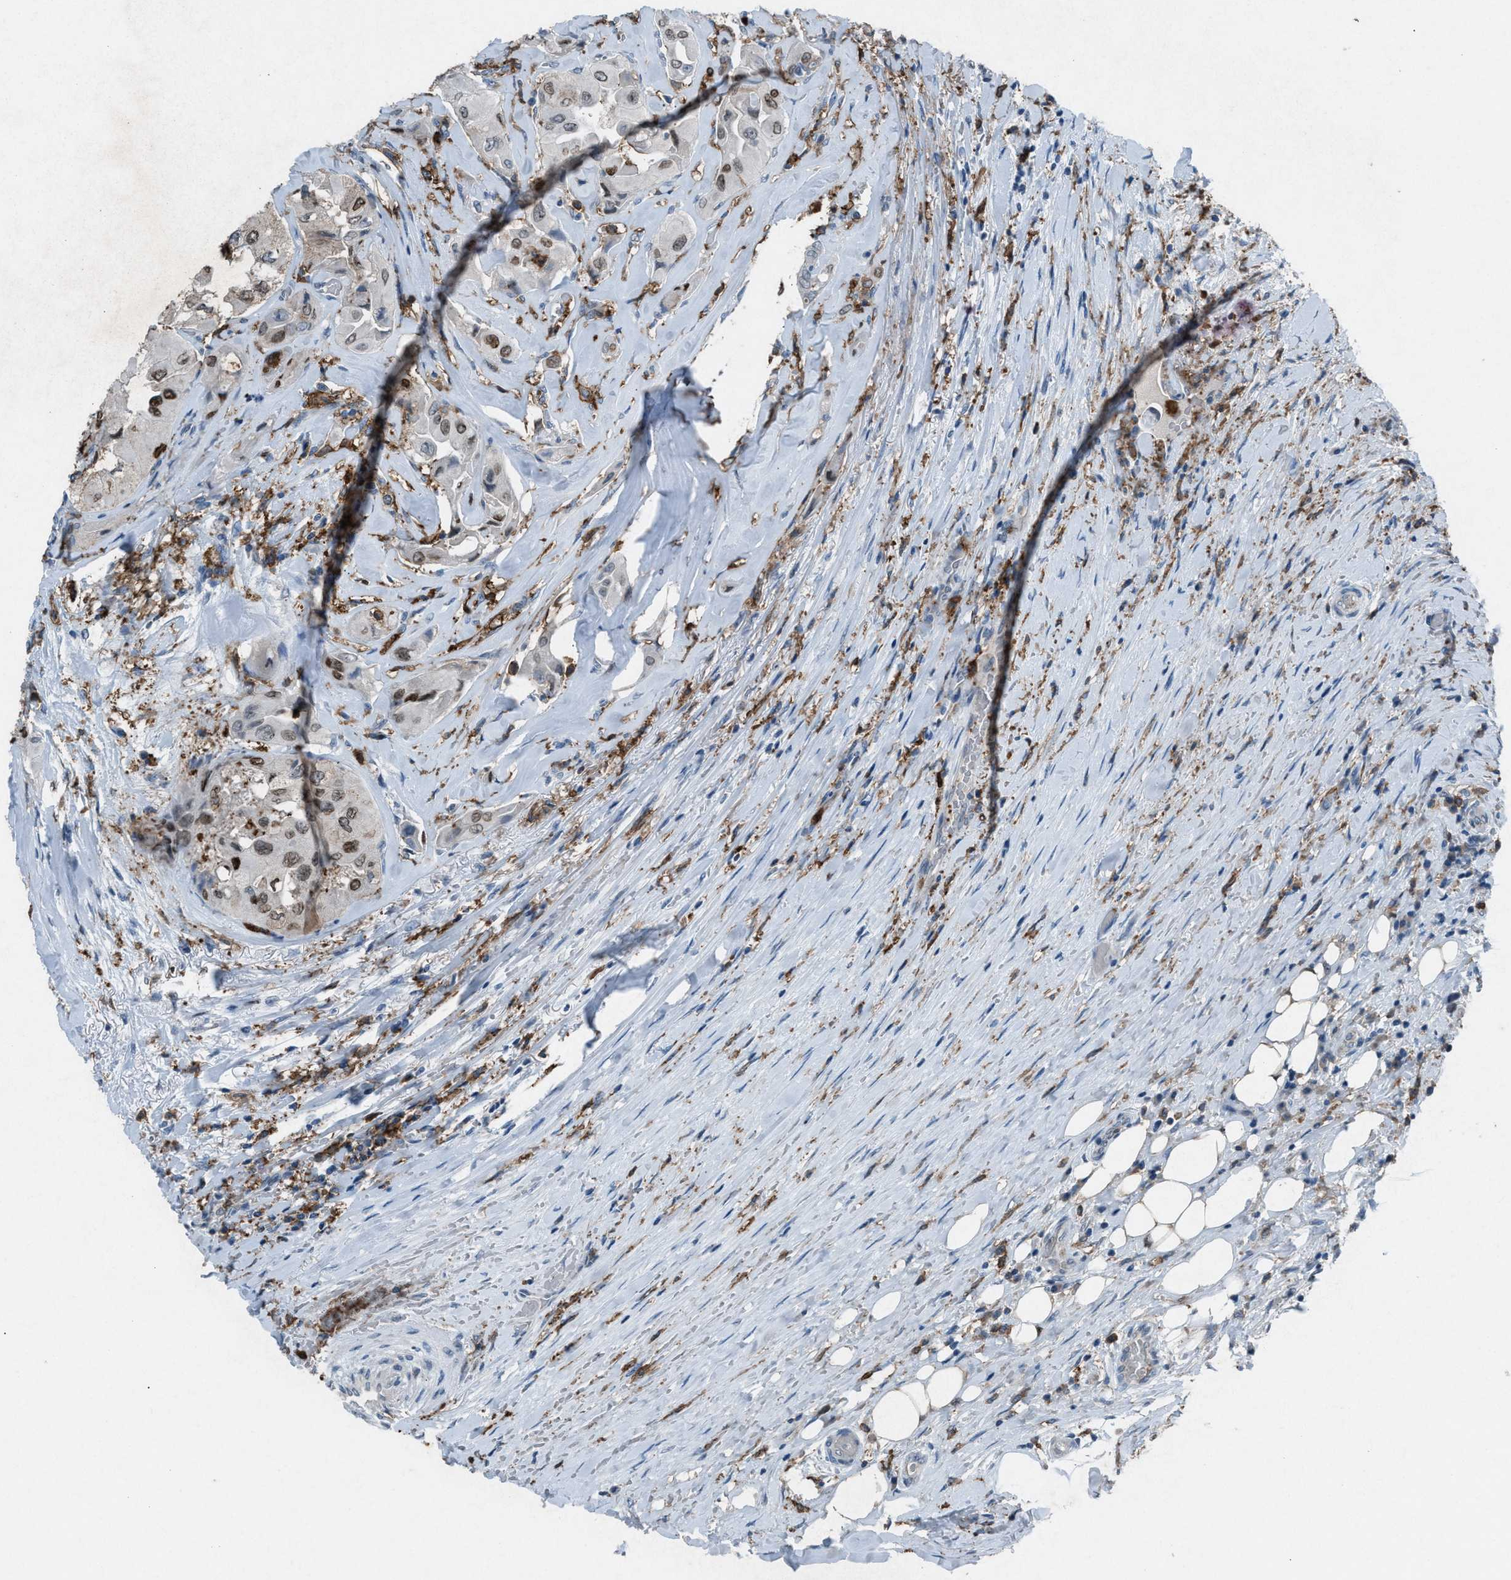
{"staining": {"intensity": "moderate", "quantity": "<25%", "location": "nuclear"}, "tissue": "thyroid cancer", "cell_type": "Tumor cells", "image_type": "cancer", "snomed": [{"axis": "morphology", "description": "Papillary adenocarcinoma, NOS"}, {"axis": "topography", "description": "Thyroid gland"}], "caption": "This histopathology image shows immunohistochemistry staining of human thyroid papillary adenocarcinoma, with low moderate nuclear staining in about <25% of tumor cells.", "gene": "FCER1G", "patient": {"sex": "female", "age": 59}}